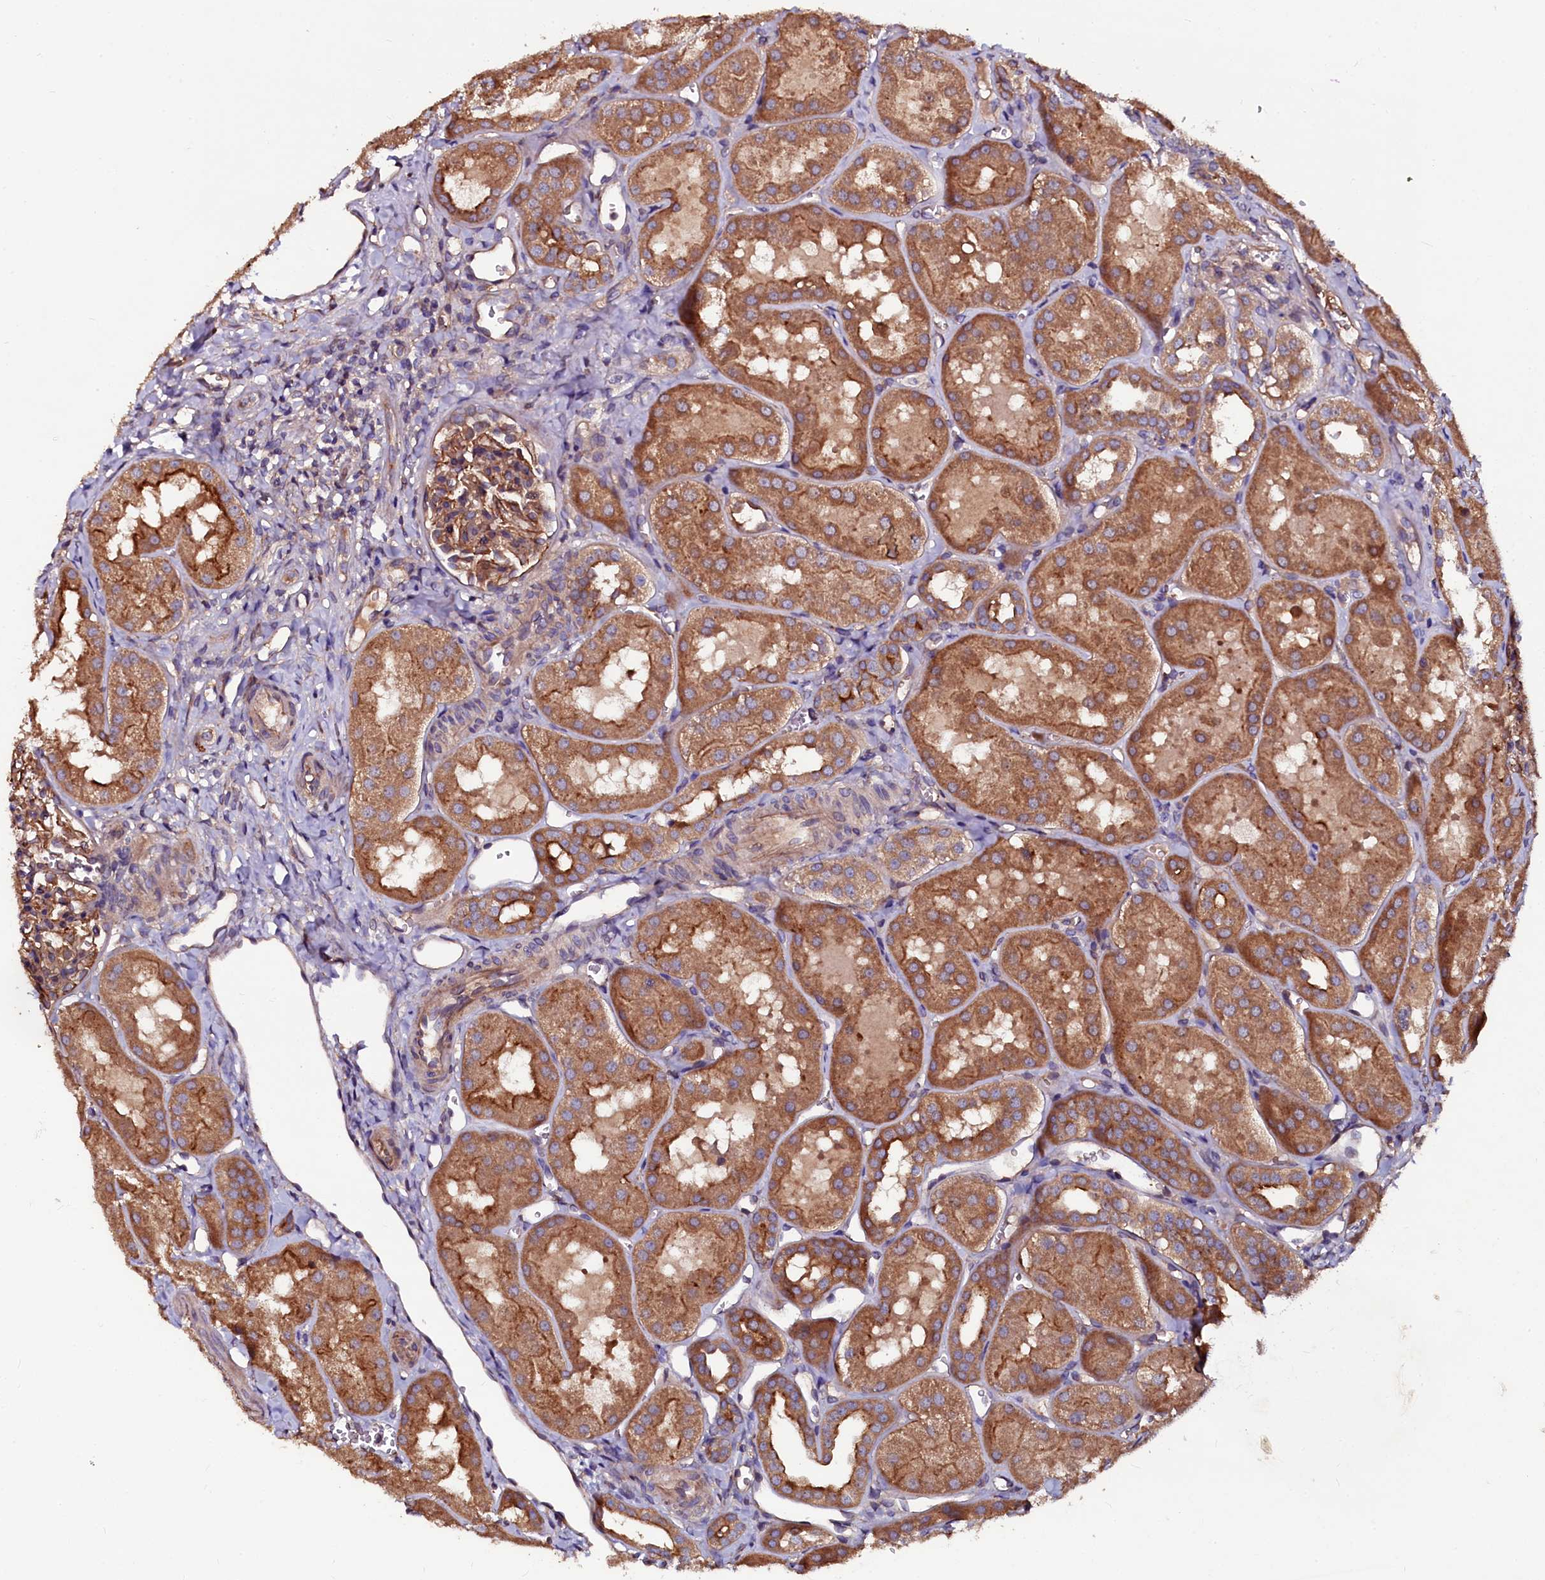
{"staining": {"intensity": "moderate", "quantity": ">75%", "location": "cytoplasmic/membranous"}, "tissue": "kidney", "cell_type": "Cells in glomeruli", "image_type": "normal", "snomed": [{"axis": "morphology", "description": "Normal tissue, NOS"}, {"axis": "topography", "description": "Kidney"}, {"axis": "topography", "description": "Urinary bladder"}], "caption": "An image of human kidney stained for a protein demonstrates moderate cytoplasmic/membranous brown staining in cells in glomeruli.", "gene": "APPL2", "patient": {"sex": "male", "age": 16}}